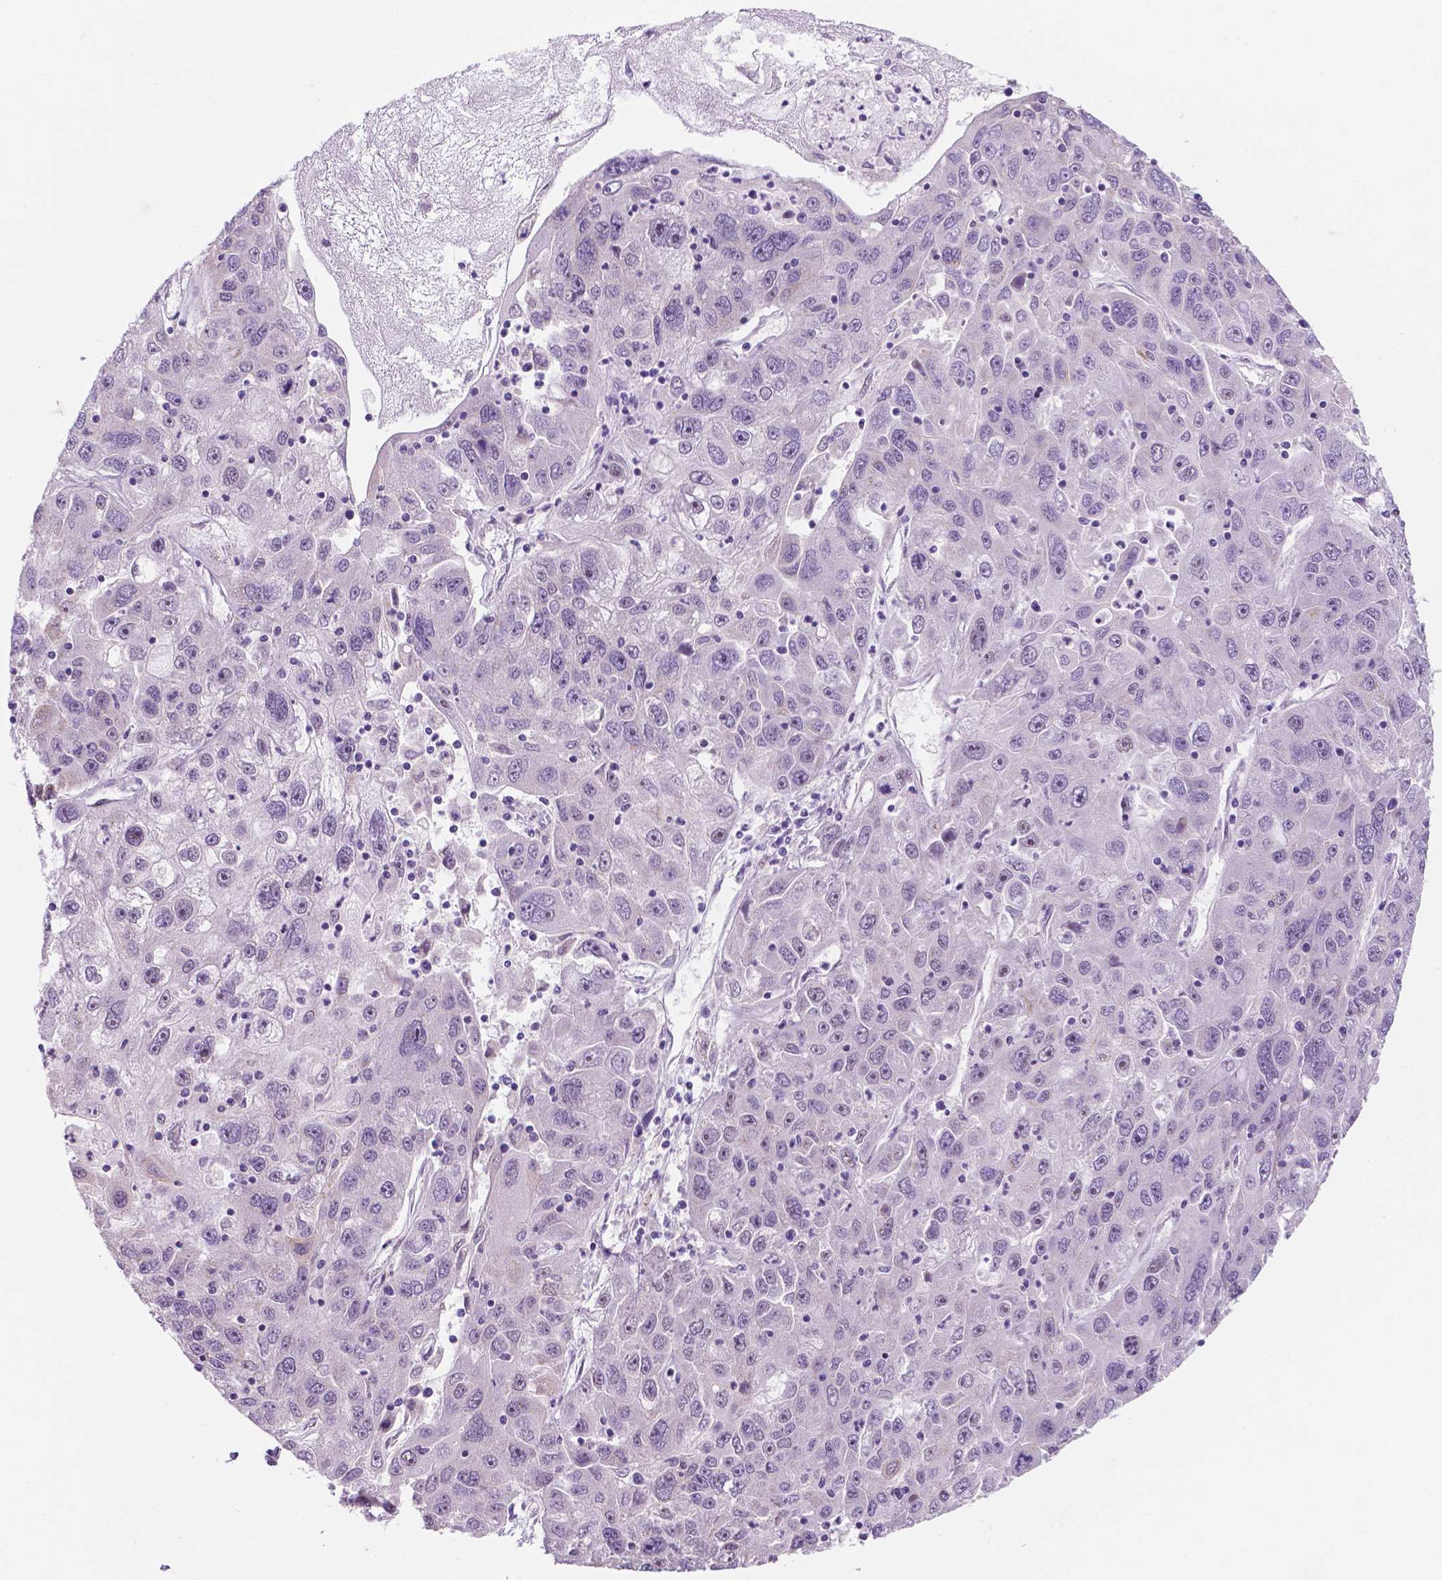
{"staining": {"intensity": "negative", "quantity": "none", "location": "none"}, "tissue": "stomach cancer", "cell_type": "Tumor cells", "image_type": "cancer", "snomed": [{"axis": "morphology", "description": "Adenocarcinoma, NOS"}, {"axis": "topography", "description": "Stomach"}], "caption": "A high-resolution image shows IHC staining of stomach cancer (adenocarcinoma), which demonstrates no significant staining in tumor cells.", "gene": "C18orf21", "patient": {"sex": "male", "age": 56}}